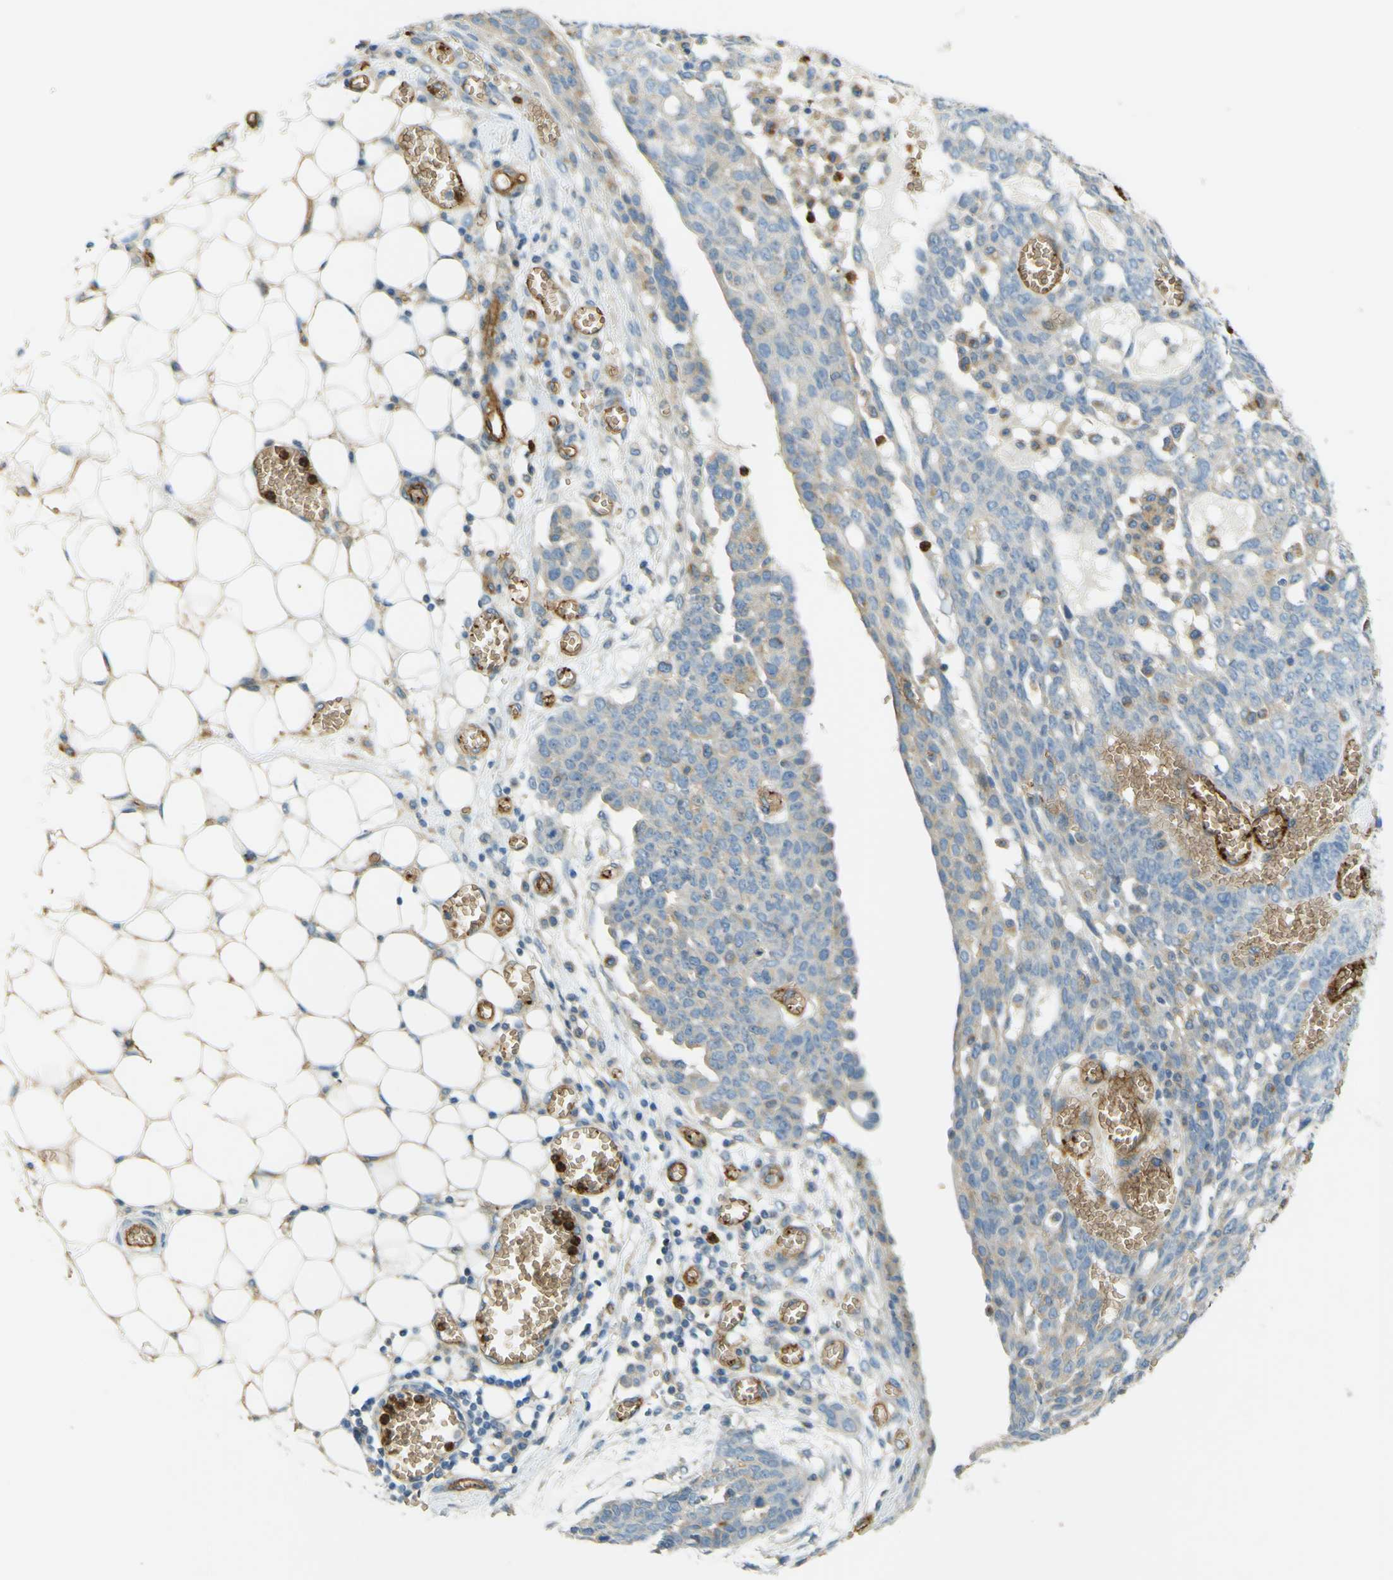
{"staining": {"intensity": "weak", "quantity": "<25%", "location": "cytoplasmic/membranous"}, "tissue": "ovarian cancer", "cell_type": "Tumor cells", "image_type": "cancer", "snomed": [{"axis": "morphology", "description": "Cystadenocarcinoma, serous, NOS"}, {"axis": "topography", "description": "Soft tissue"}, {"axis": "topography", "description": "Ovary"}], "caption": "Ovarian cancer stained for a protein using immunohistochemistry (IHC) displays no positivity tumor cells.", "gene": "PLXDC1", "patient": {"sex": "female", "age": 57}}